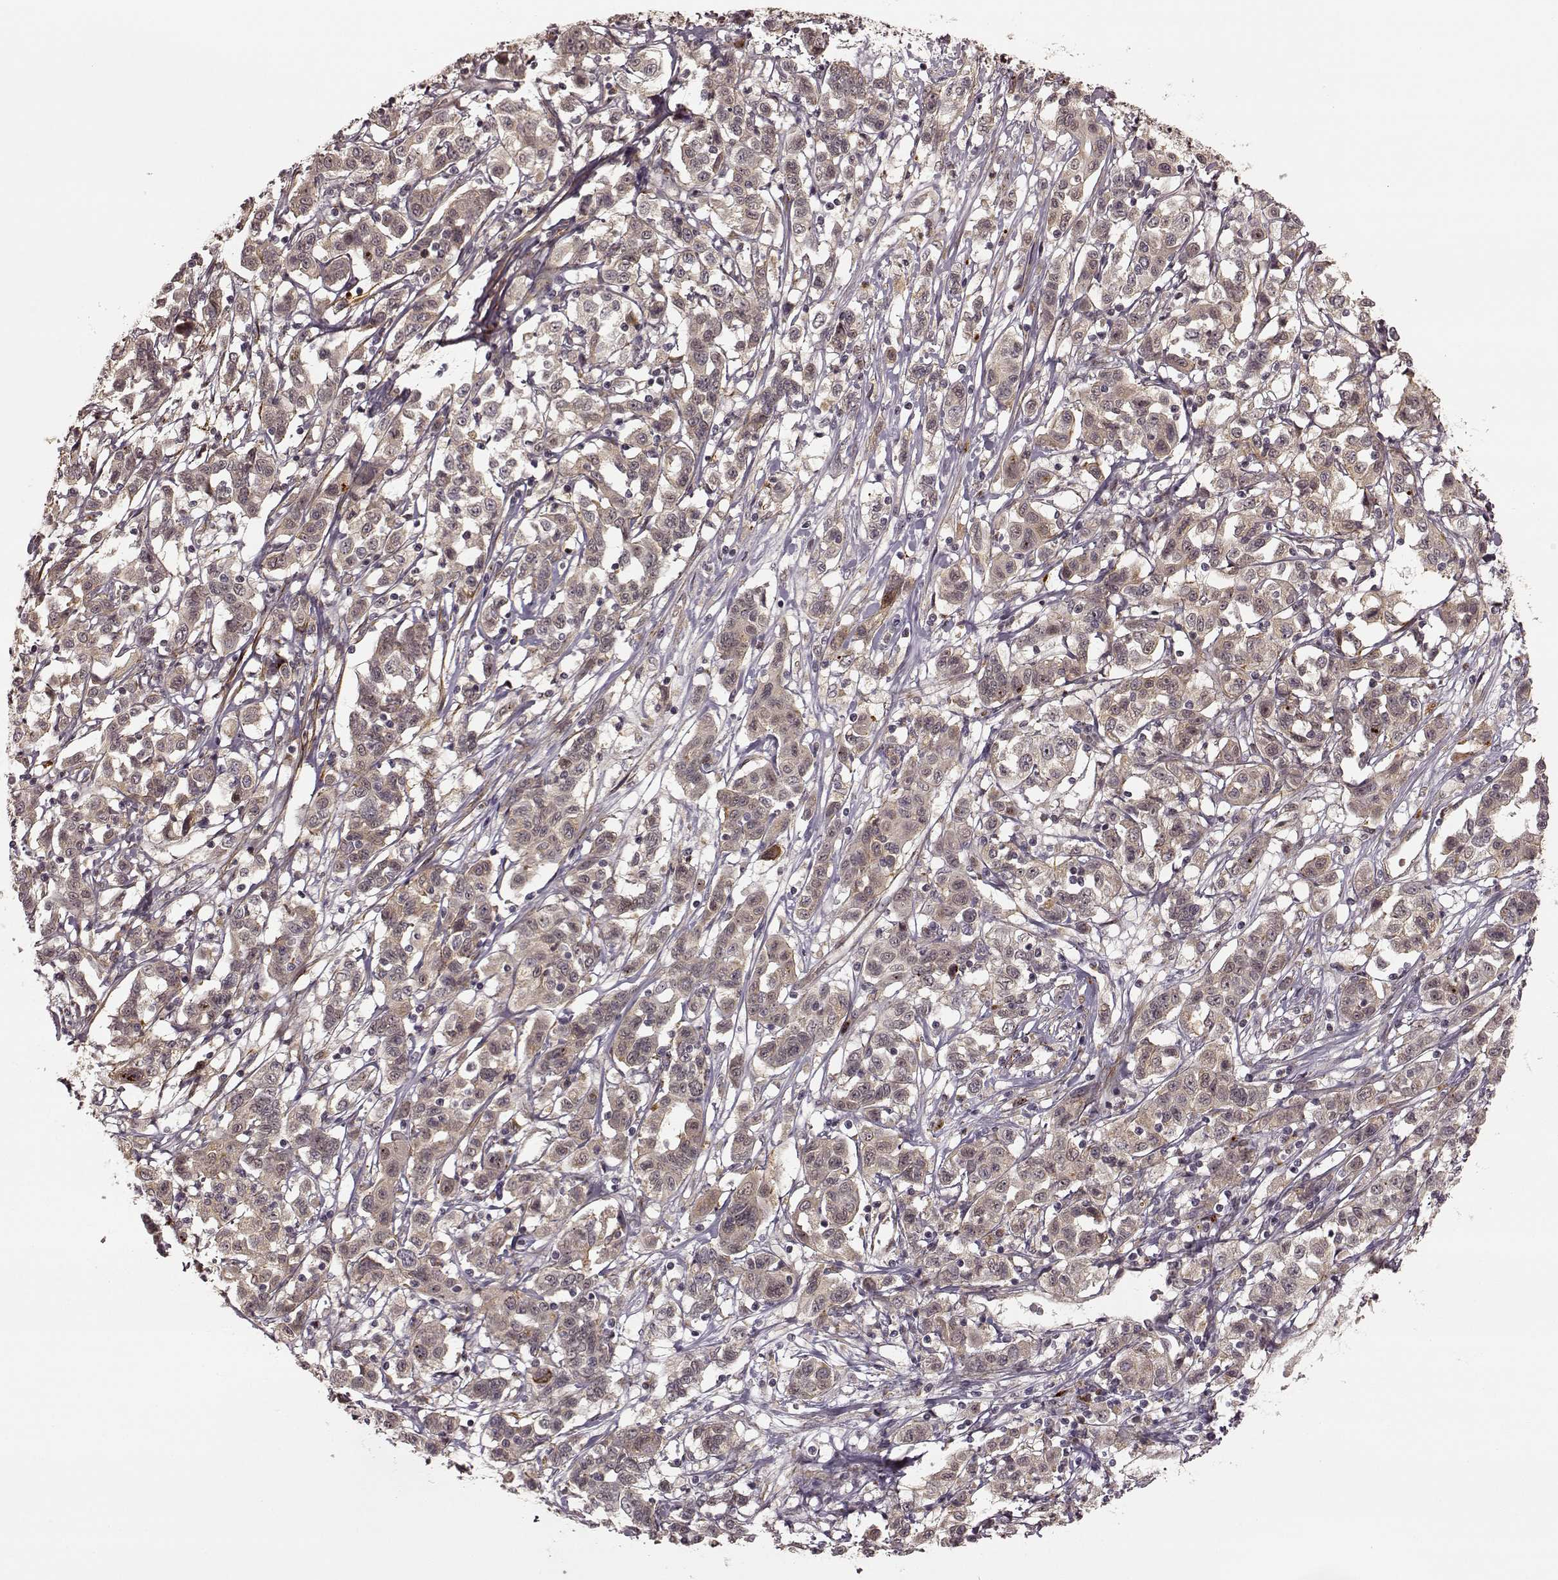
{"staining": {"intensity": "weak", "quantity": ">75%", "location": "cytoplasmic/membranous"}, "tissue": "liver cancer", "cell_type": "Tumor cells", "image_type": "cancer", "snomed": [{"axis": "morphology", "description": "Adenocarcinoma, NOS"}, {"axis": "morphology", "description": "Cholangiocarcinoma"}, {"axis": "topography", "description": "Liver"}], "caption": "IHC histopathology image of neoplastic tissue: liver cancer stained using IHC displays low levels of weak protein expression localized specifically in the cytoplasmic/membranous of tumor cells, appearing as a cytoplasmic/membranous brown color.", "gene": "SLC12A9", "patient": {"sex": "male", "age": 64}}